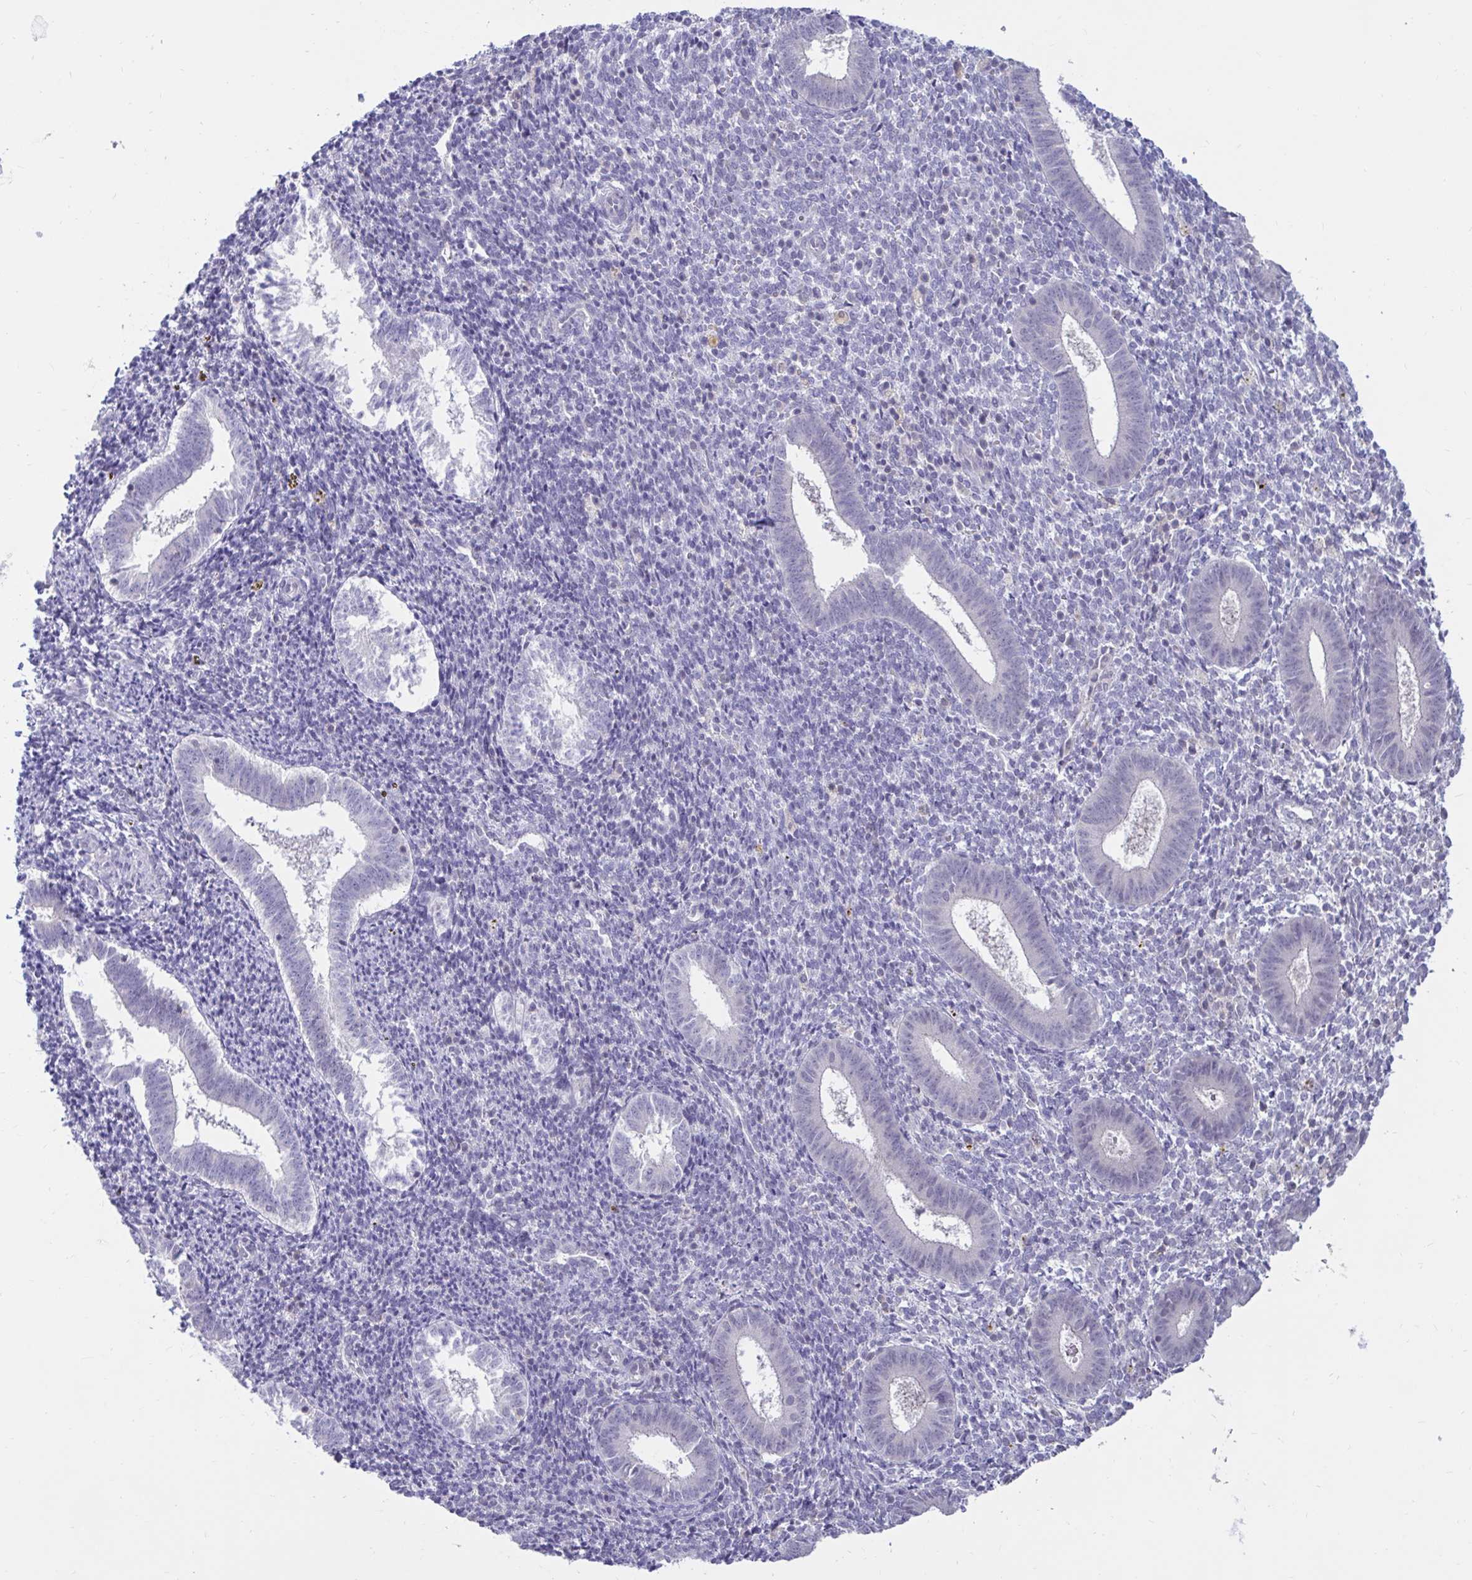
{"staining": {"intensity": "negative", "quantity": "none", "location": "none"}, "tissue": "endometrium", "cell_type": "Cells in endometrial stroma", "image_type": "normal", "snomed": [{"axis": "morphology", "description": "Normal tissue, NOS"}, {"axis": "topography", "description": "Endometrium"}], "caption": "Immunohistochemistry (IHC) of unremarkable endometrium shows no expression in cells in endometrial stroma.", "gene": "ARPP19", "patient": {"sex": "female", "age": 25}}